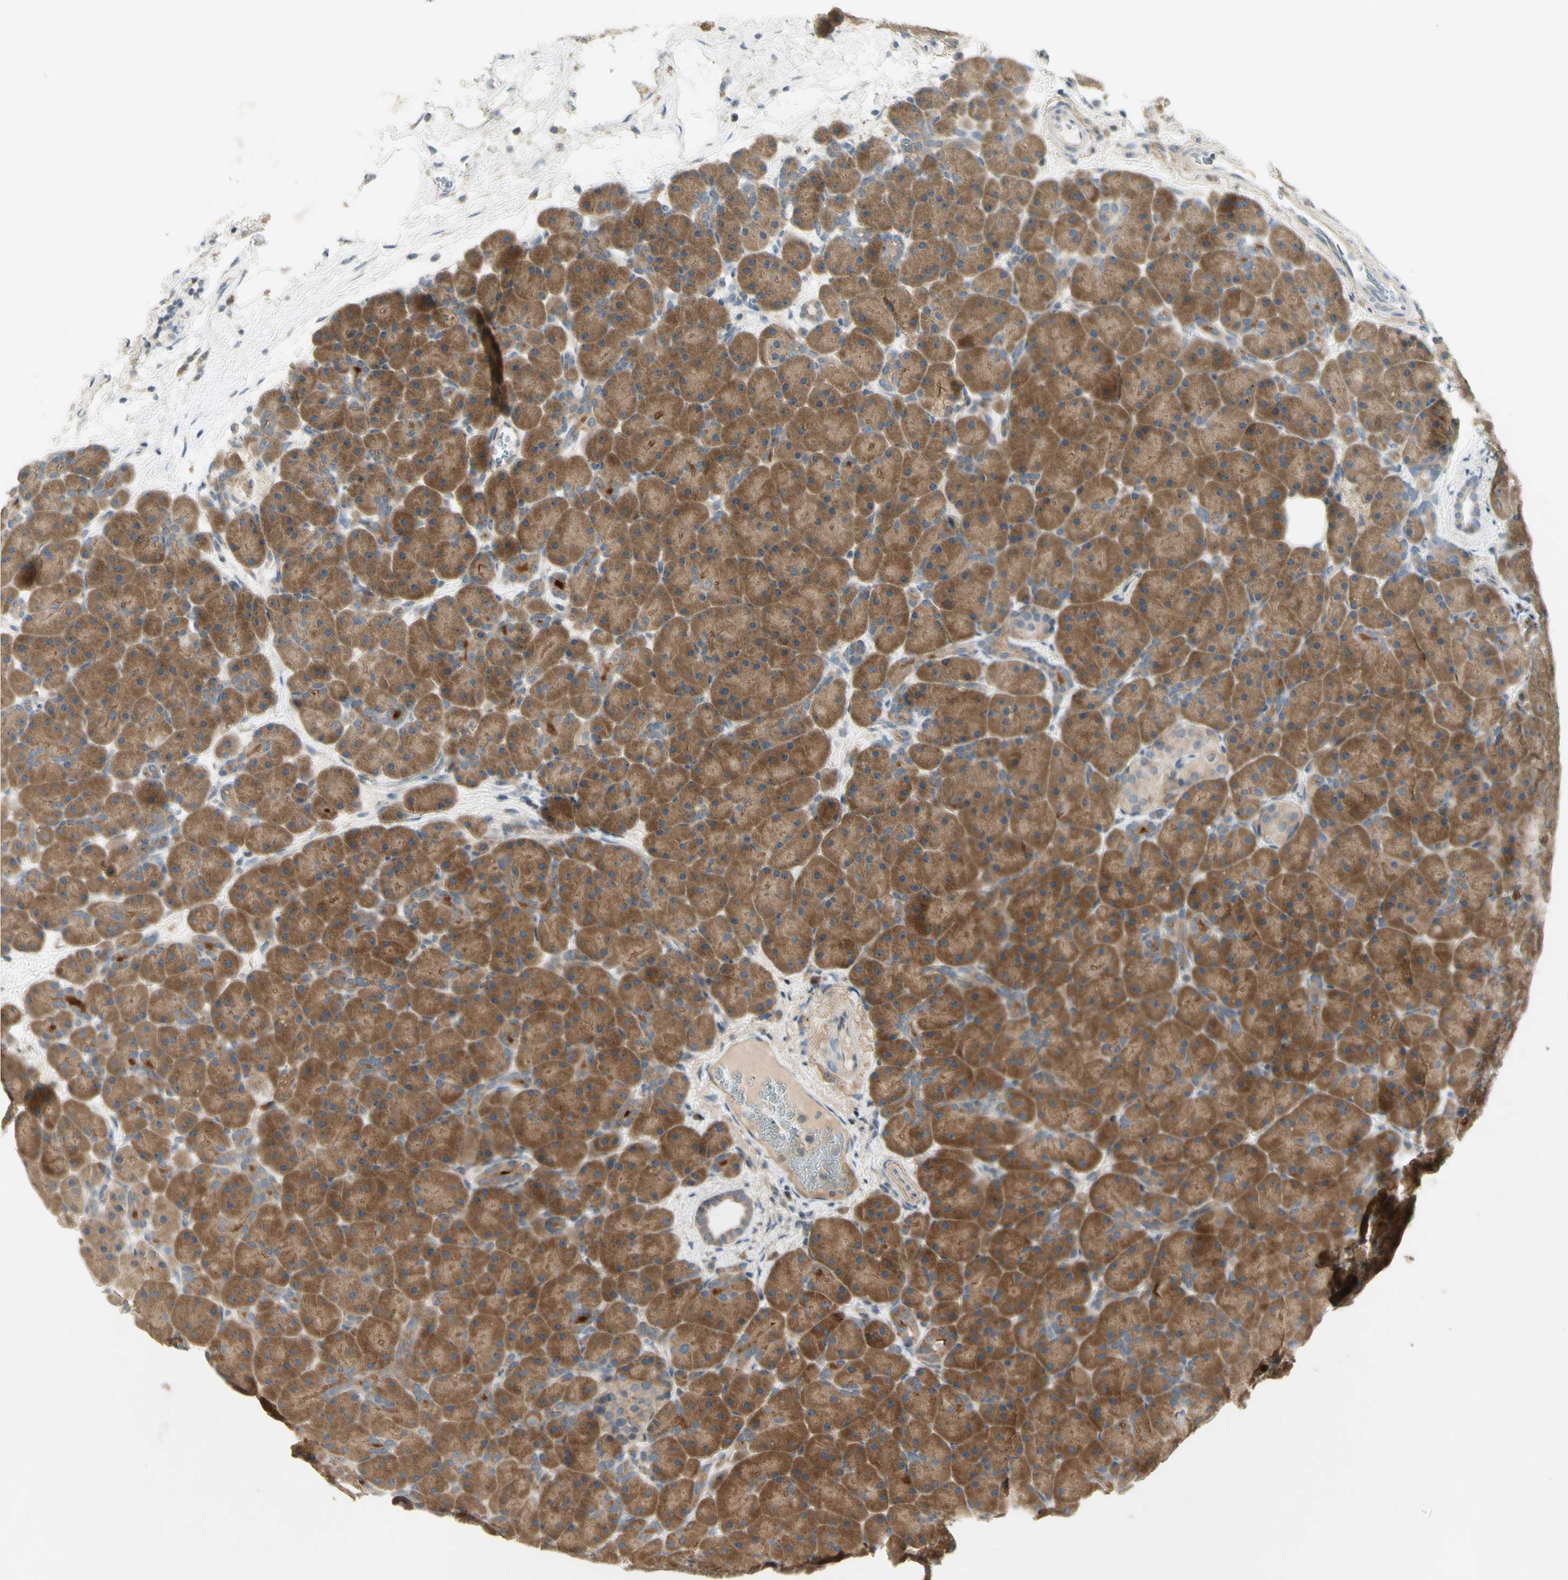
{"staining": {"intensity": "moderate", "quantity": ">75%", "location": "cytoplasmic/membranous"}, "tissue": "pancreas", "cell_type": "Exocrine glandular cells", "image_type": "normal", "snomed": [{"axis": "morphology", "description": "Normal tissue, NOS"}, {"axis": "topography", "description": "Pancreas"}], "caption": "Moderate cytoplasmic/membranous staining is present in about >75% of exocrine glandular cells in unremarkable pancreas. The protein is stained brown, and the nuclei are stained in blue (DAB IHC with brightfield microscopy, high magnification).", "gene": "ETF1", "patient": {"sex": "male", "age": 66}}